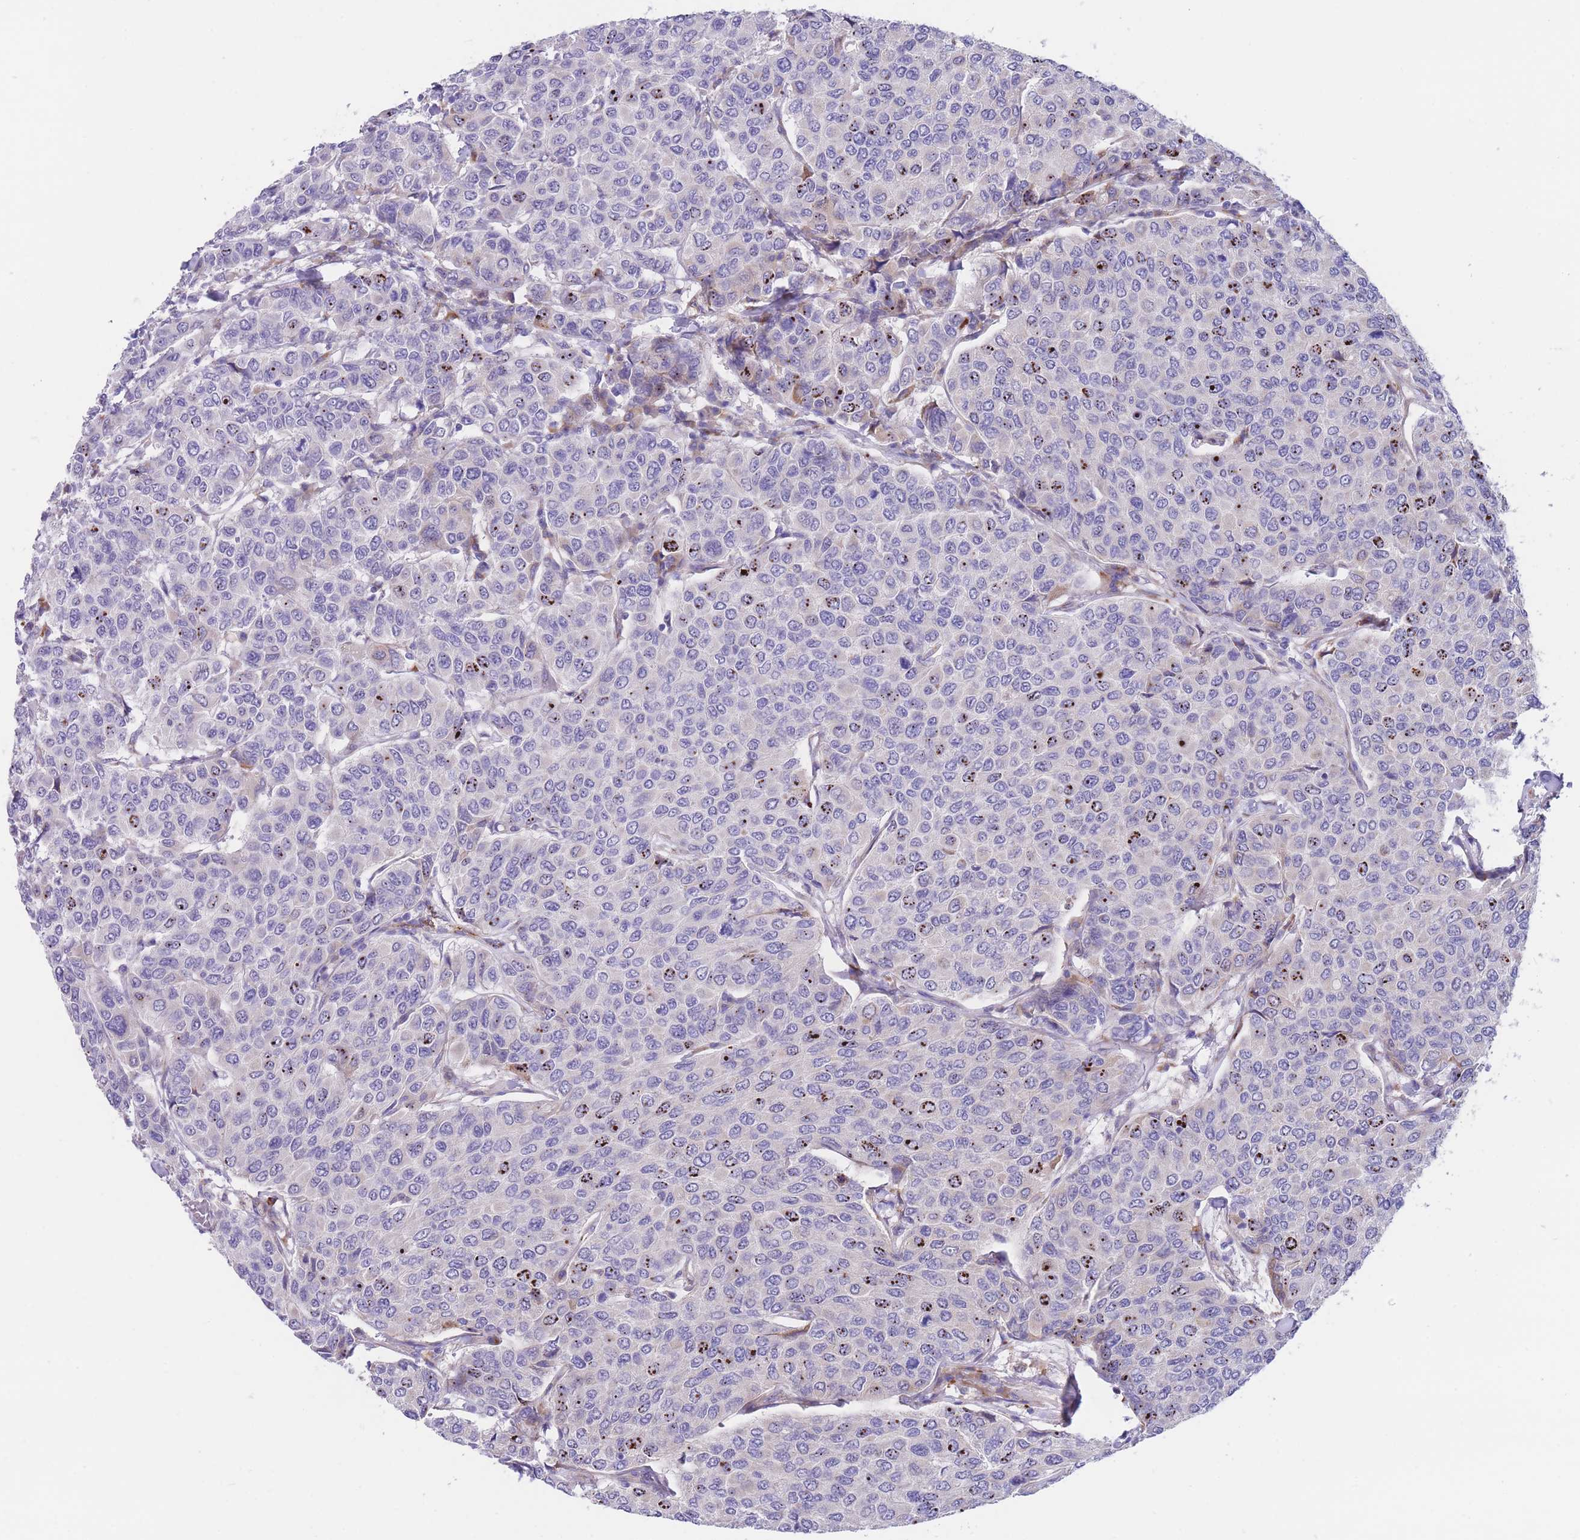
{"staining": {"intensity": "negative", "quantity": "none", "location": "none"}, "tissue": "breast cancer", "cell_type": "Tumor cells", "image_type": "cancer", "snomed": [{"axis": "morphology", "description": "Duct carcinoma"}, {"axis": "topography", "description": "Breast"}], "caption": "The photomicrograph demonstrates no significant expression in tumor cells of breast cancer (infiltrating ductal carcinoma).", "gene": "DET1", "patient": {"sex": "female", "age": 55}}